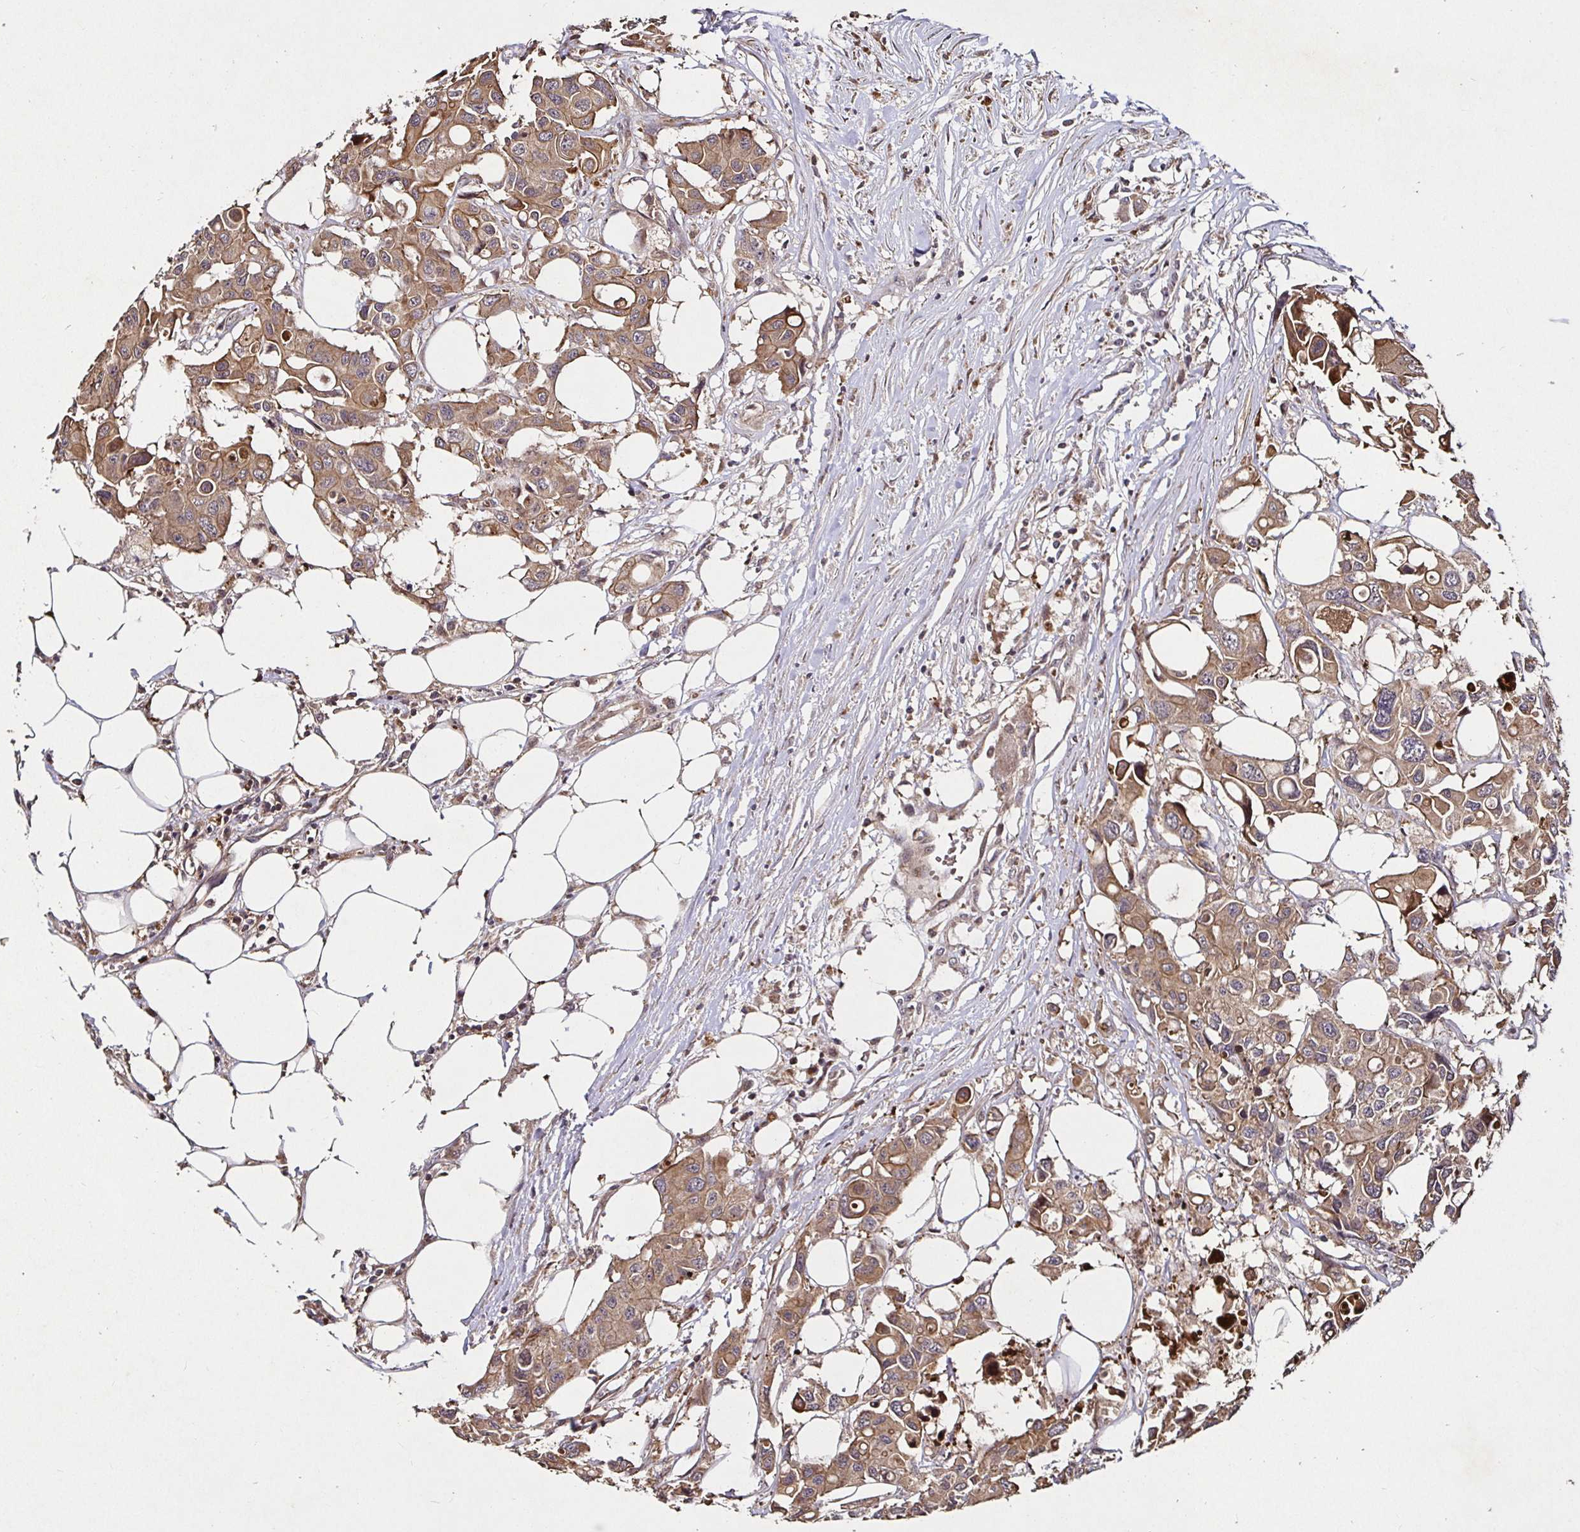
{"staining": {"intensity": "moderate", "quantity": ">75%", "location": "cytoplasmic/membranous"}, "tissue": "colorectal cancer", "cell_type": "Tumor cells", "image_type": "cancer", "snomed": [{"axis": "morphology", "description": "Adenocarcinoma, NOS"}, {"axis": "topography", "description": "Colon"}], "caption": "DAB immunohistochemical staining of human colorectal adenocarcinoma reveals moderate cytoplasmic/membranous protein positivity in about >75% of tumor cells.", "gene": "SMYD3", "patient": {"sex": "male", "age": 77}}